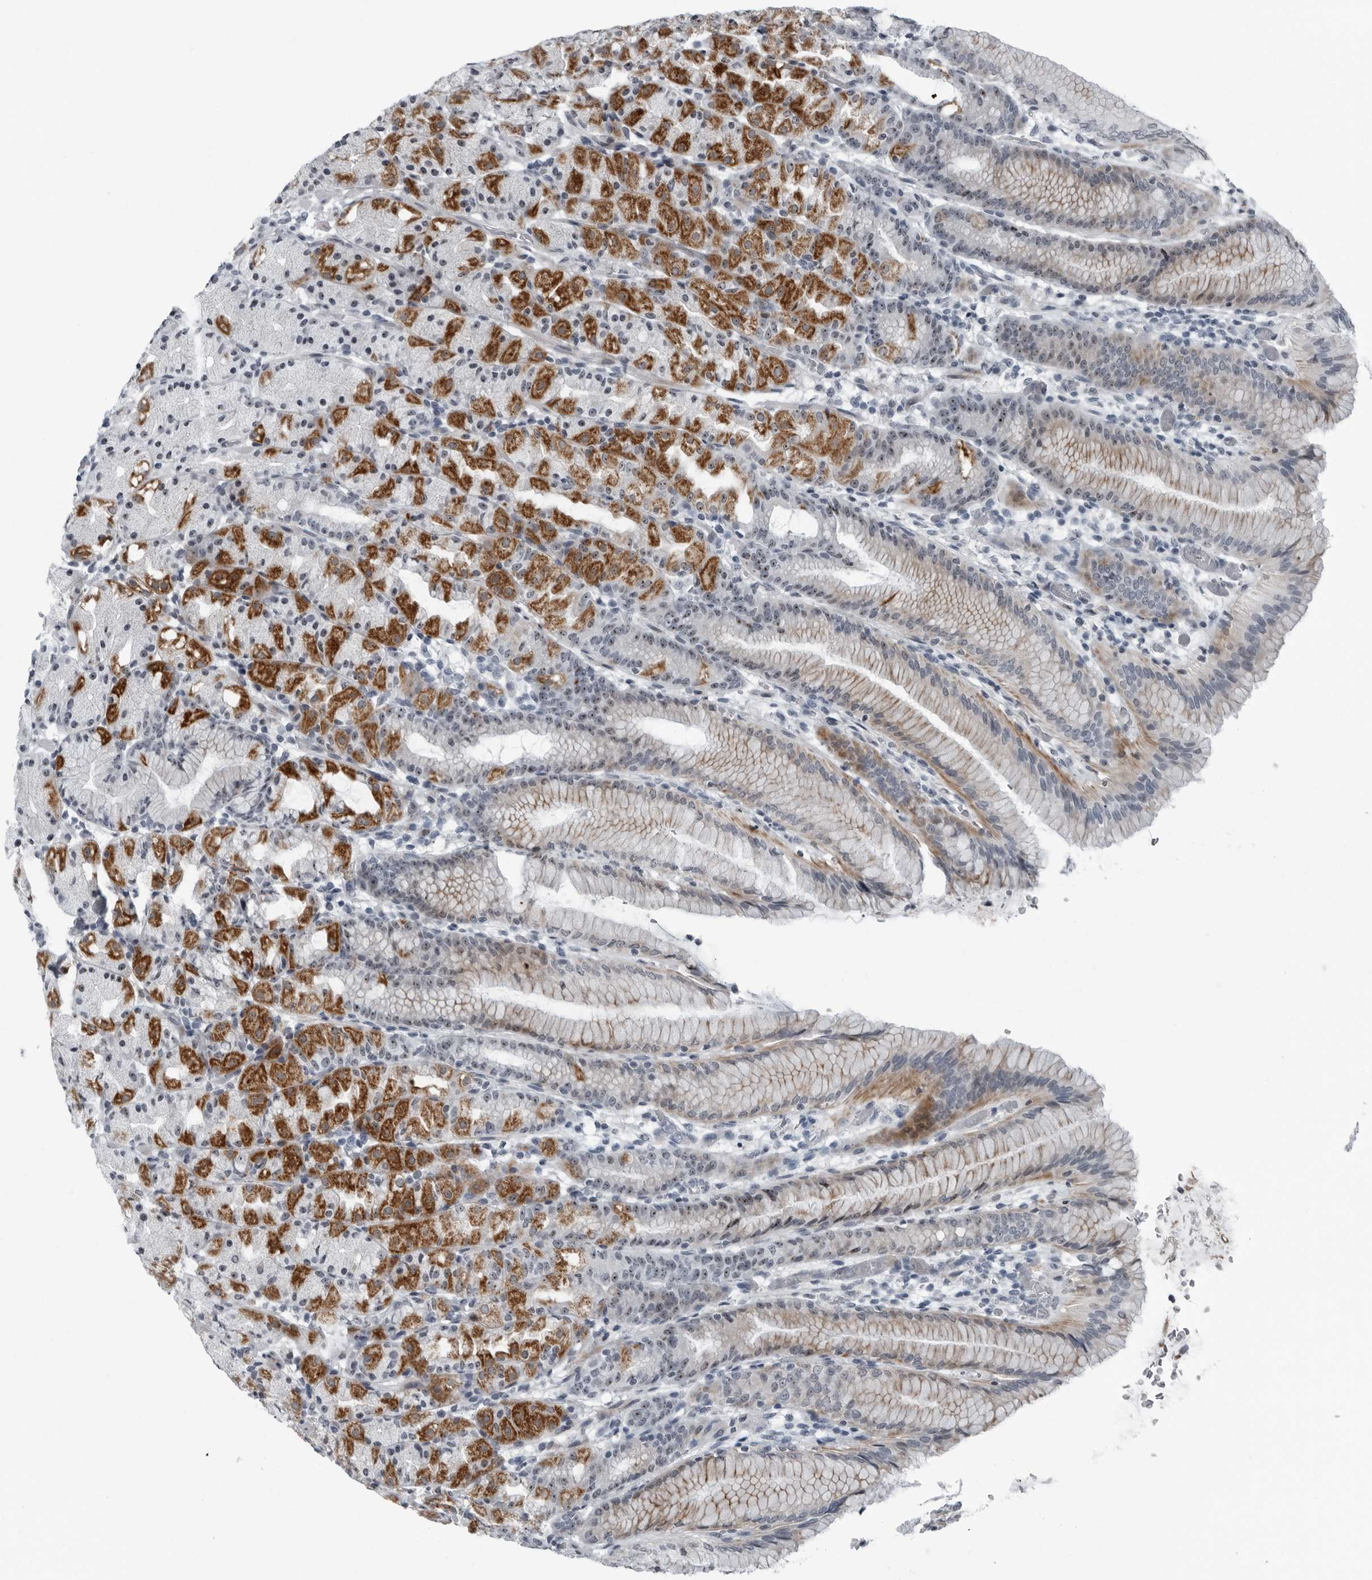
{"staining": {"intensity": "strong", "quantity": "<25%", "location": "cytoplasmic/membranous,nuclear"}, "tissue": "stomach", "cell_type": "Glandular cells", "image_type": "normal", "snomed": [{"axis": "morphology", "description": "Normal tissue, NOS"}, {"axis": "topography", "description": "Stomach, upper"}], "caption": "Protein expression analysis of unremarkable stomach shows strong cytoplasmic/membranous,nuclear expression in approximately <25% of glandular cells.", "gene": "PDCD11", "patient": {"sex": "male", "age": 48}}